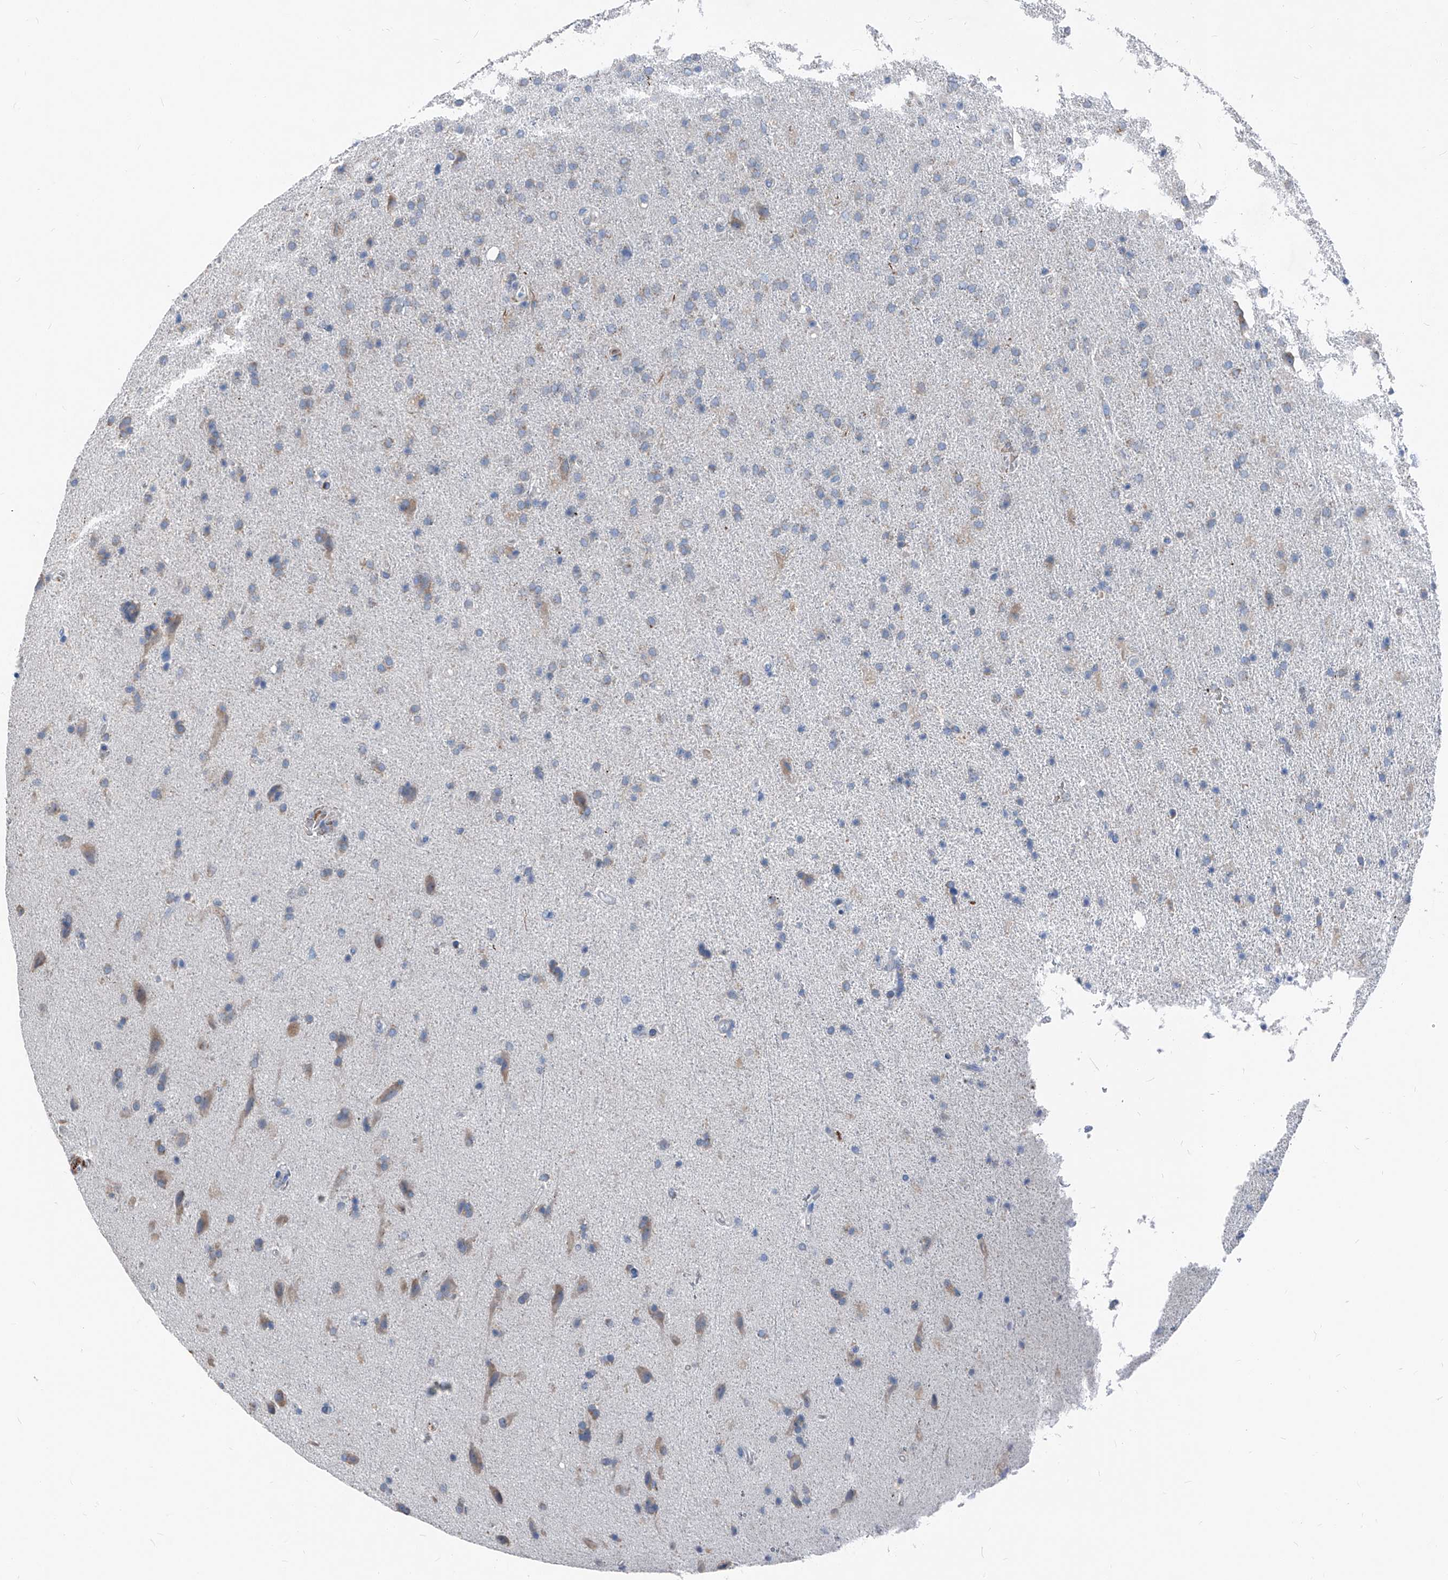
{"staining": {"intensity": "weak", "quantity": "<25%", "location": "cytoplasmic/membranous"}, "tissue": "glioma", "cell_type": "Tumor cells", "image_type": "cancer", "snomed": [{"axis": "morphology", "description": "Glioma, malignant, High grade"}, {"axis": "topography", "description": "Brain"}], "caption": "An IHC image of malignant glioma (high-grade) is shown. There is no staining in tumor cells of malignant glioma (high-grade). The staining was performed using DAB (3,3'-diaminobenzidine) to visualize the protein expression in brown, while the nuclei were stained in blue with hematoxylin (Magnification: 20x).", "gene": "IFI27", "patient": {"sex": "male", "age": 72}}